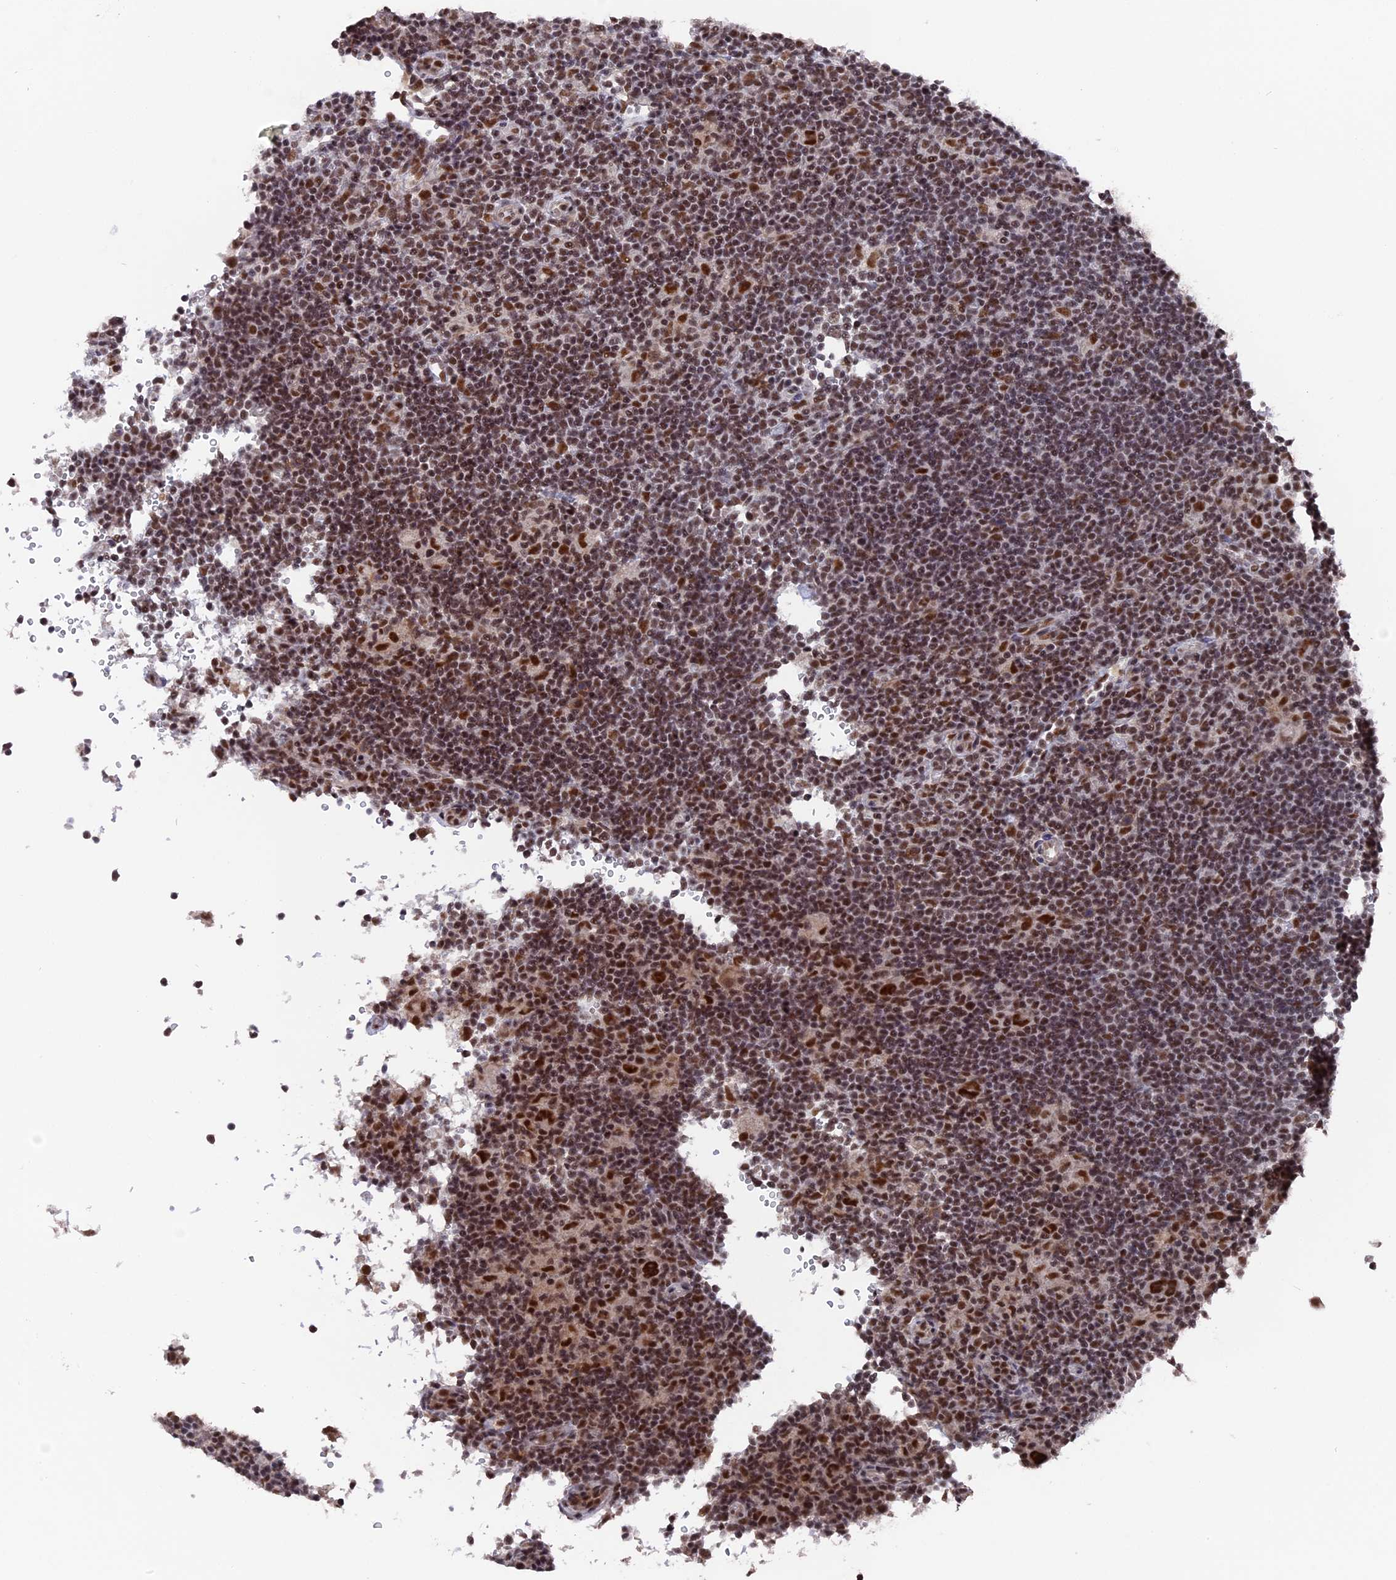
{"staining": {"intensity": "strong", "quantity": ">75%", "location": "nuclear"}, "tissue": "lymphoma", "cell_type": "Tumor cells", "image_type": "cancer", "snomed": [{"axis": "morphology", "description": "Hodgkin's disease, NOS"}, {"axis": "topography", "description": "Lymph node"}], "caption": "Tumor cells exhibit strong nuclear positivity in about >75% of cells in Hodgkin's disease.", "gene": "SF3A2", "patient": {"sex": "female", "age": 57}}